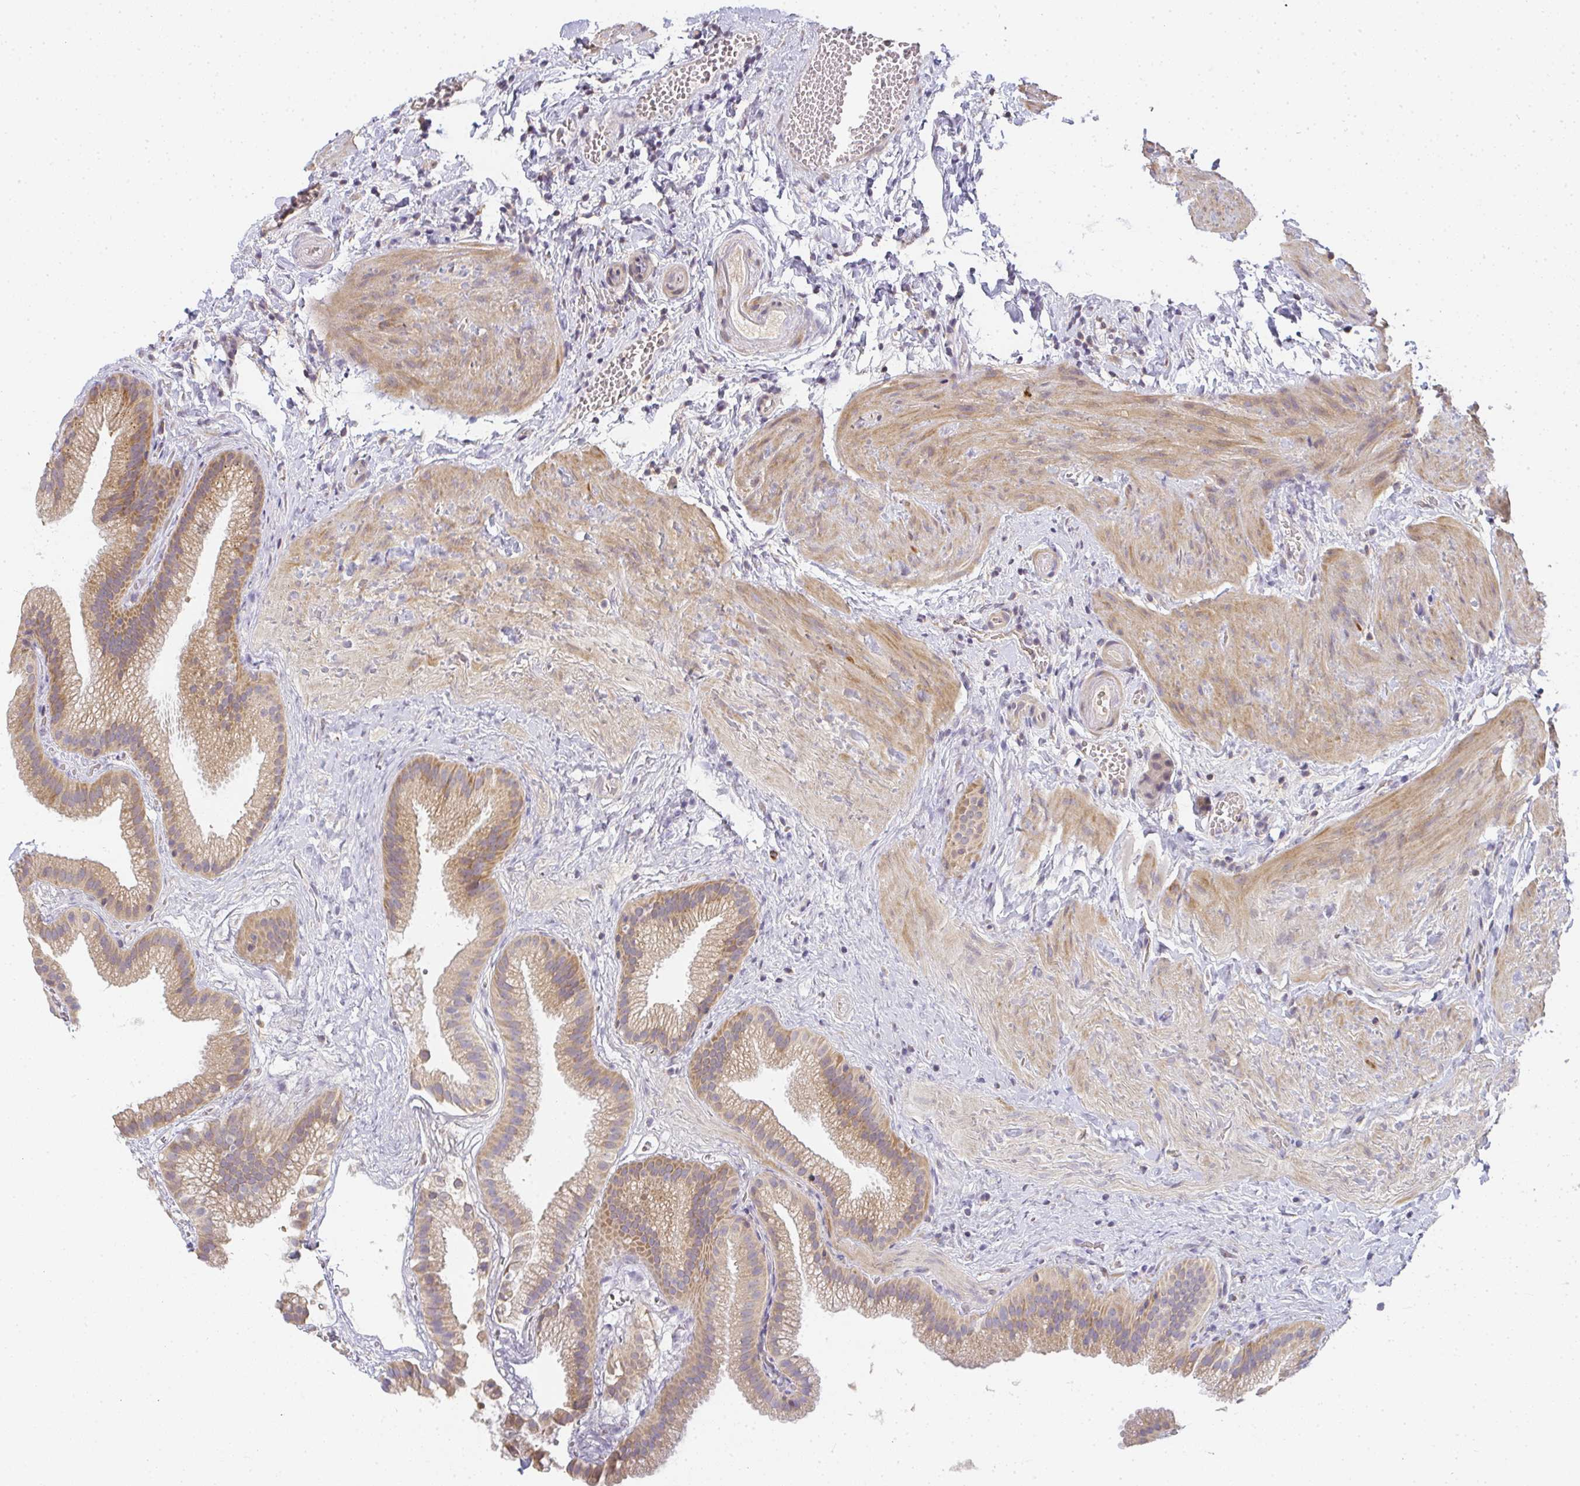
{"staining": {"intensity": "moderate", "quantity": ">75%", "location": "cytoplasmic/membranous"}, "tissue": "gallbladder", "cell_type": "Glandular cells", "image_type": "normal", "snomed": [{"axis": "morphology", "description": "Normal tissue, NOS"}, {"axis": "topography", "description": "Gallbladder"}], "caption": "The immunohistochemical stain shows moderate cytoplasmic/membranous positivity in glandular cells of benign gallbladder.", "gene": "SLC35B3", "patient": {"sex": "female", "age": 63}}